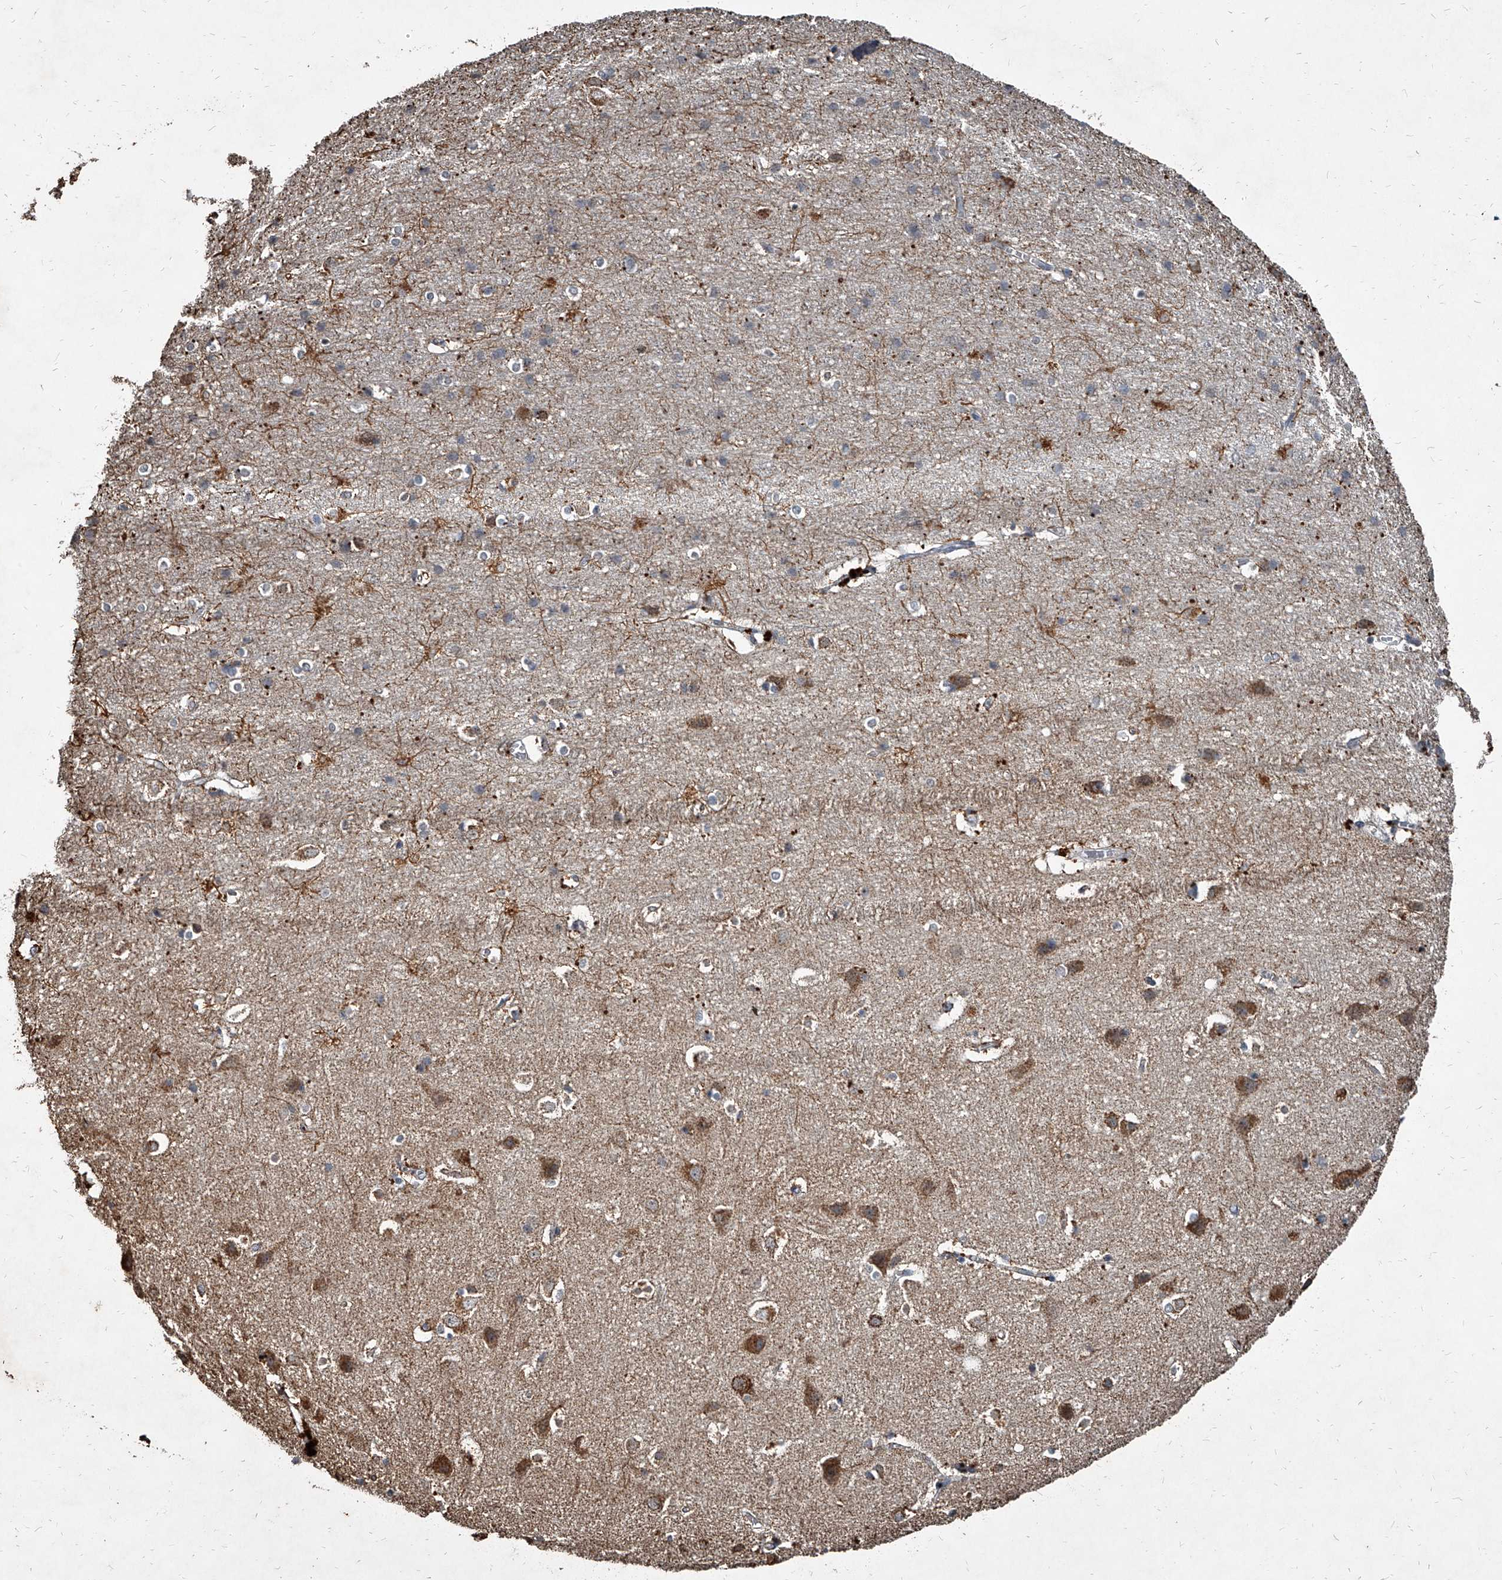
{"staining": {"intensity": "negative", "quantity": "none", "location": "none"}, "tissue": "cerebral cortex", "cell_type": "Endothelial cells", "image_type": "normal", "snomed": [{"axis": "morphology", "description": "Normal tissue, NOS"}, {"axis": "topography", "description": "Cerebral cortex"}], "caption": "IHC photomicrograph of benign human cerebral cortex stained for a protein (brown), which shows no positivity in endothelial cells. (DAB IHC visualized using brightfield microscopy, high magnification).", "gene": "GPR183", "patient": {"sex": "male", "age": 54}}